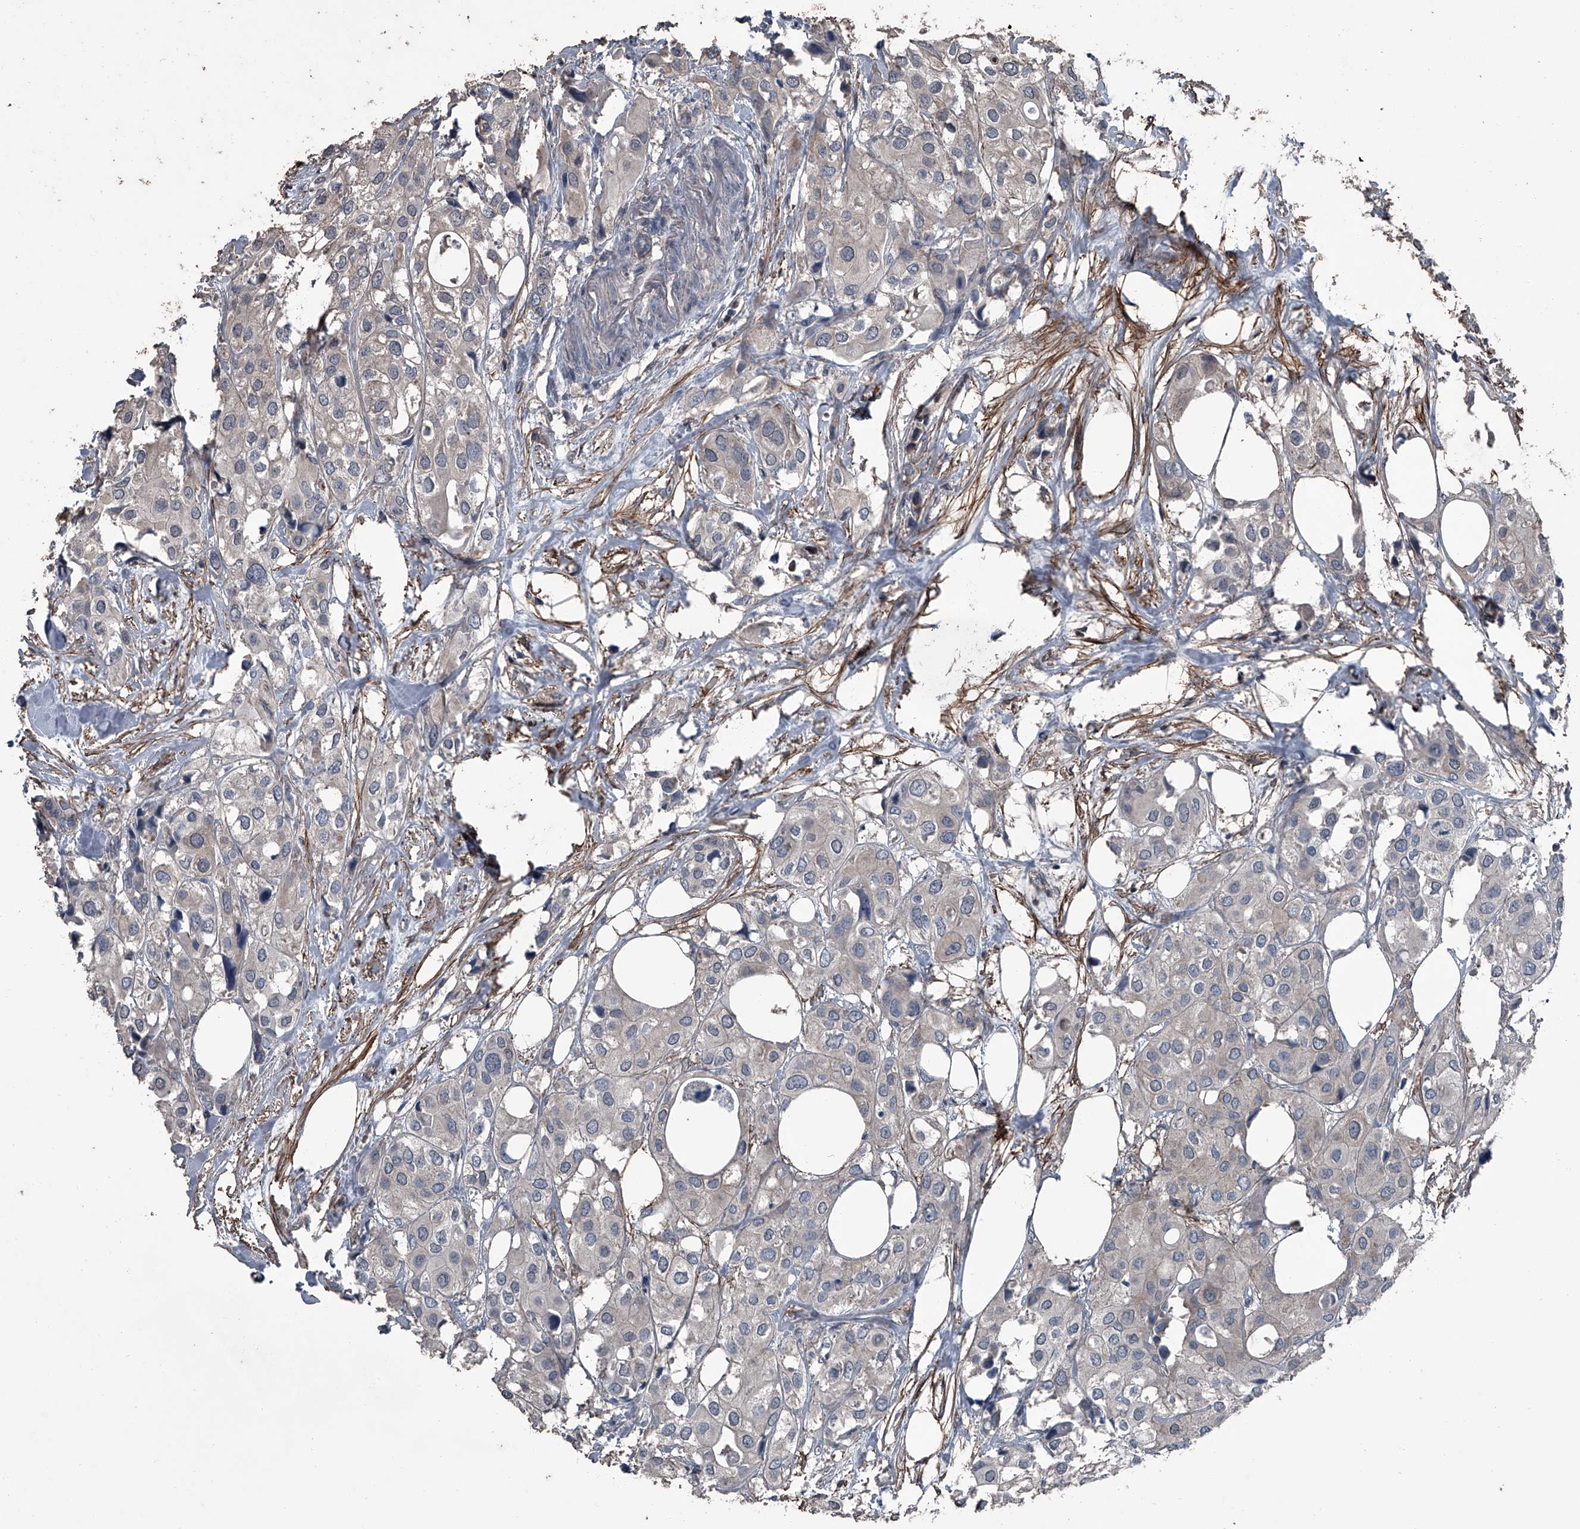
{"staining": {"intensity": "negative", "quantity": "none", "location": "none"}, "tissue": "urothelial cancer", "cell_type": "Tumor cells", "image_type": "cancer", "snomed": [{"axis": "morphology", "description": "Urothelial carcinoma, High grade"}, {"axis": "topography", "description": "Urinary bladder"}], "caption": "Protein analysis of high-grade urothelial carcinoma demonstrates no significant expression in tumor cells.", "gene": "OARD1", "patient": {"sex": "male", "age": 64}}